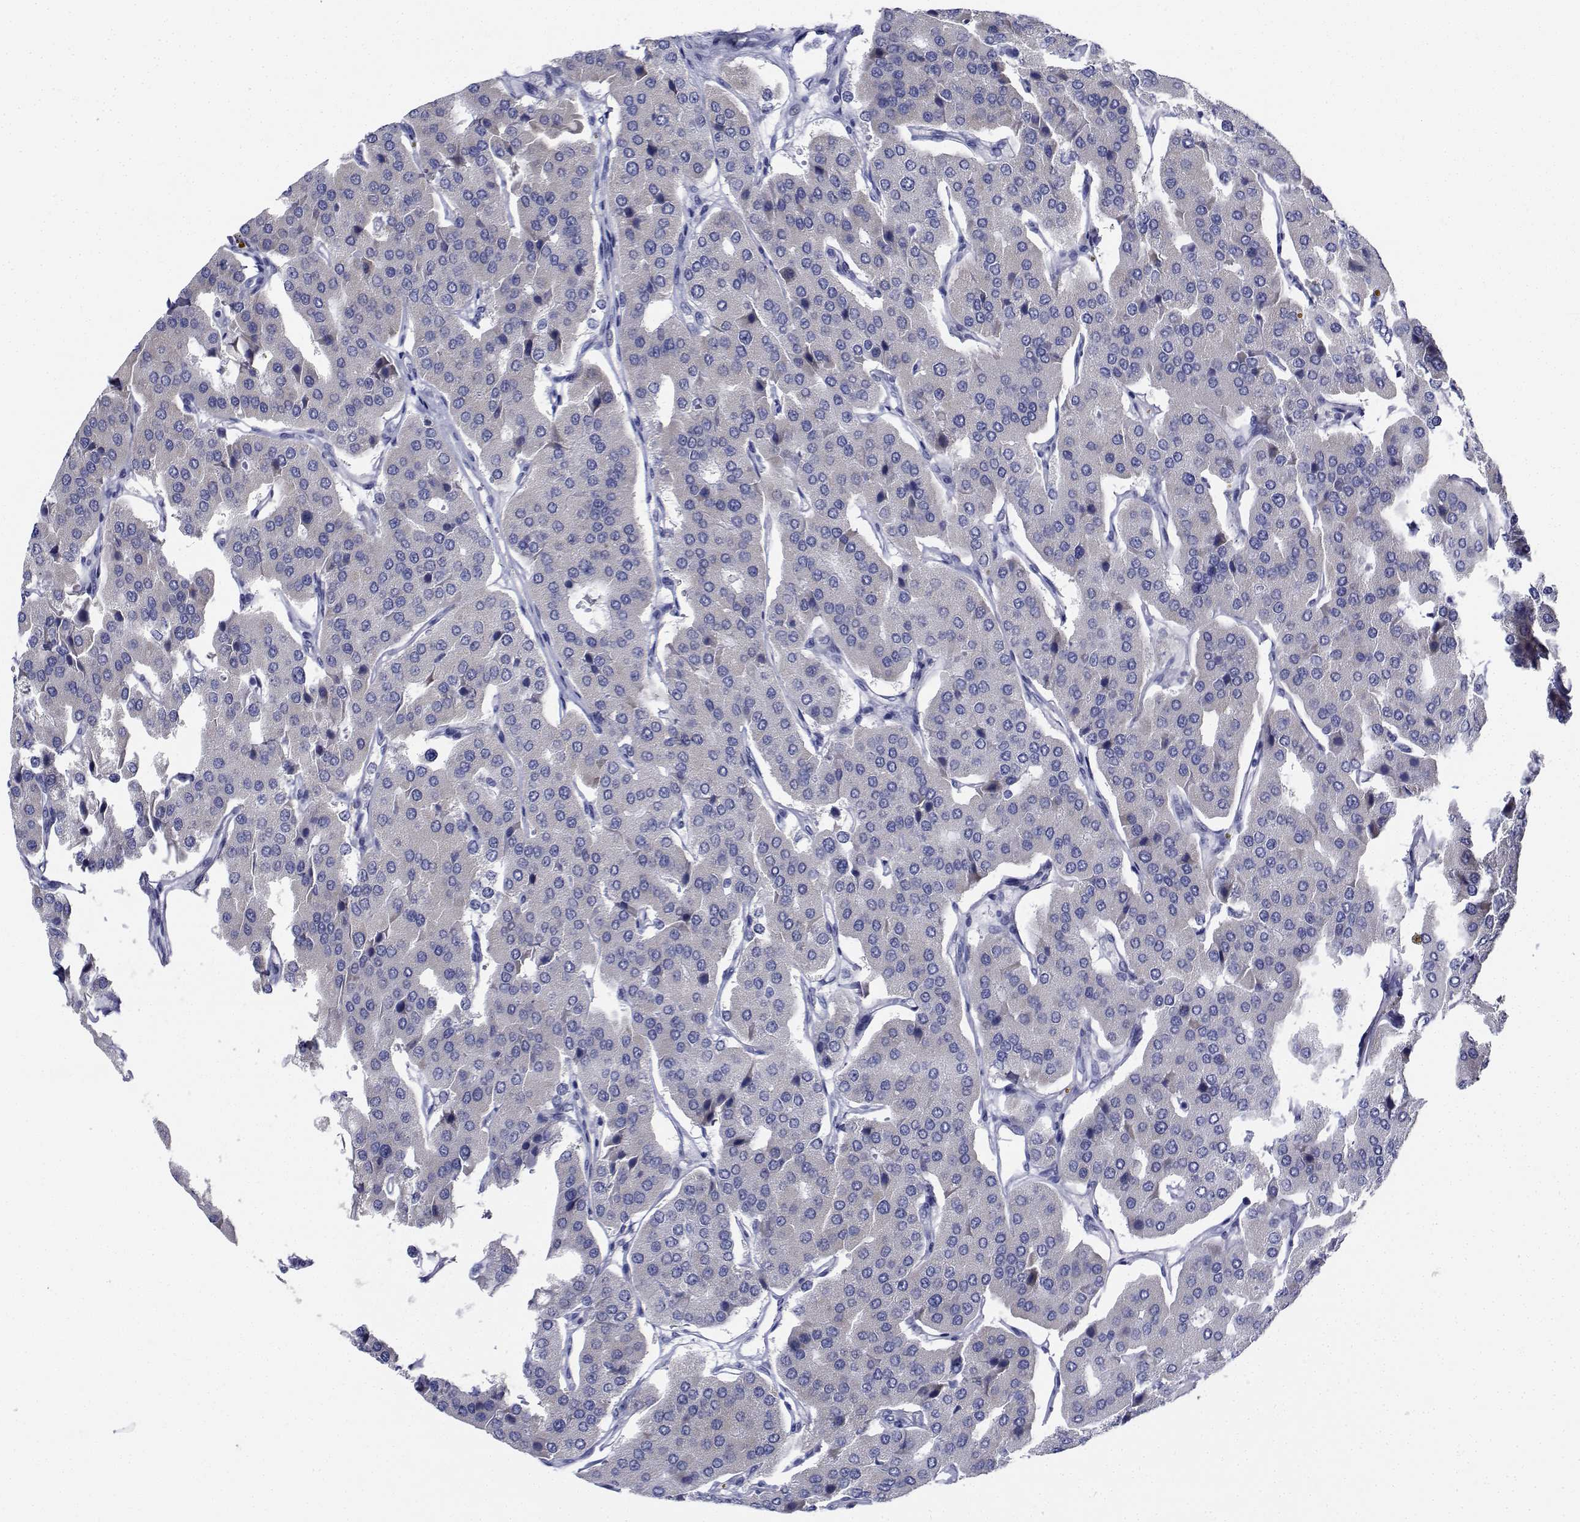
{"staining": {"intensity": "negative", "quantity": "none", "location": "none"}, "tissue": "parathyroid gland", "cell_type": "Glandular cells", "image_type": "normal", "snomed": [{"axis": "morphology", "description": "Normal tissue, NOS"}, {"axis": "morphology", "description": "Adenoma, NOS"}, {"axis": "topography", "description": "Parathyroid gland"}], "caption": "This is a image of IHC staining of unremarkable parathyroid gland, which shows no expression in glandular cells.", "gene": "PLXNA4", "patient": {"sex": "female", "age": 86}}